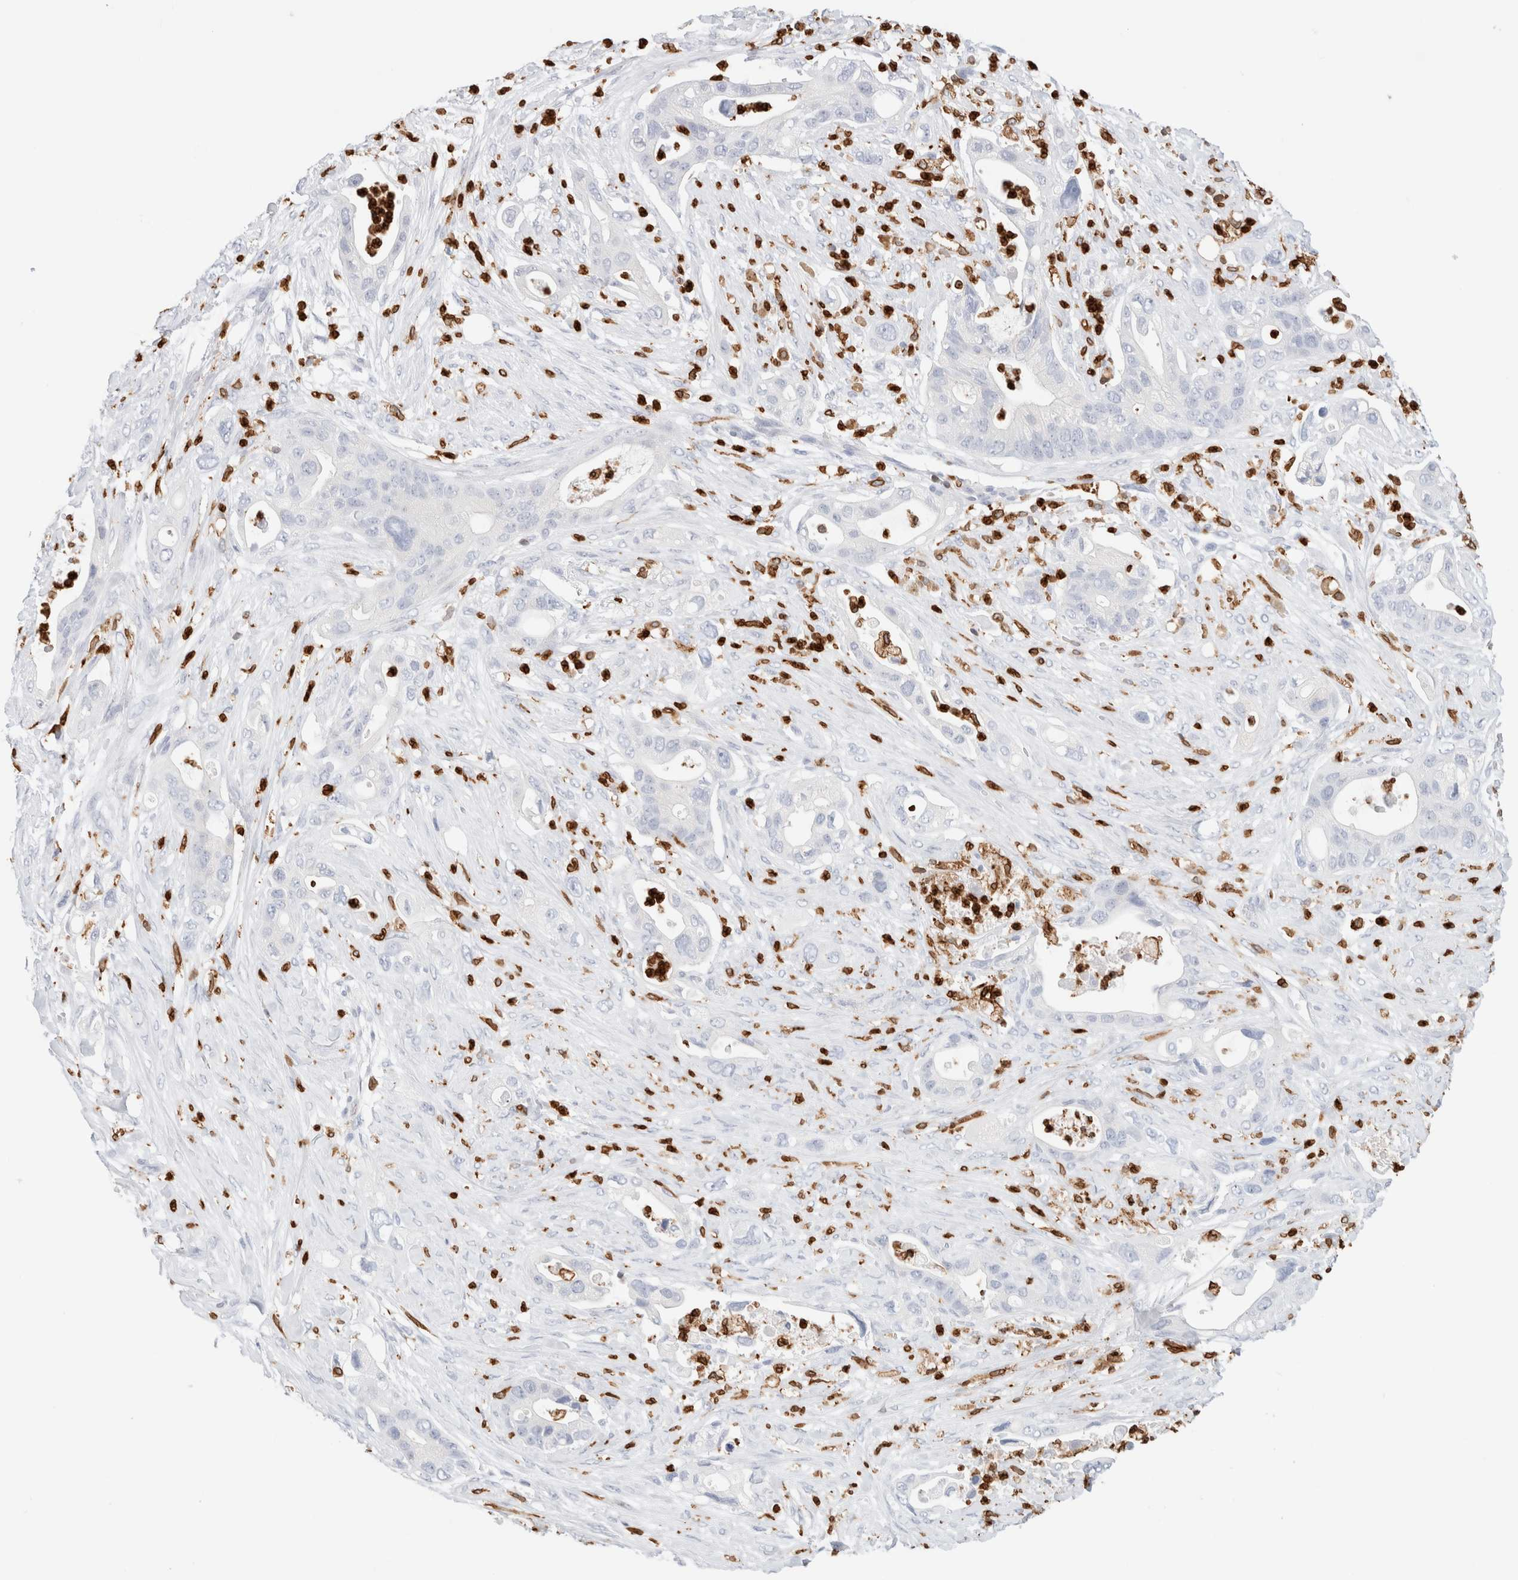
{"staining": {"intensity": "negative", "quantity": "none", "location": "none"}, "tissue": "pancreatic cancer", "cell_type": "Tumor cells", "image_type": "cancer", "snomed": [{"axis": "morphology", "description": "Adenocarcinoma, NOS"}, {"axis": "topography", "description": "Pancreas"}], "caption": "DAB immunohistochemical staining of human adenocarcinoma (pancreatic) exhibits no significant staining in tumor cells.", "gene": "ALOX5AP", "patient": {"sex": "male", "age": 53}}